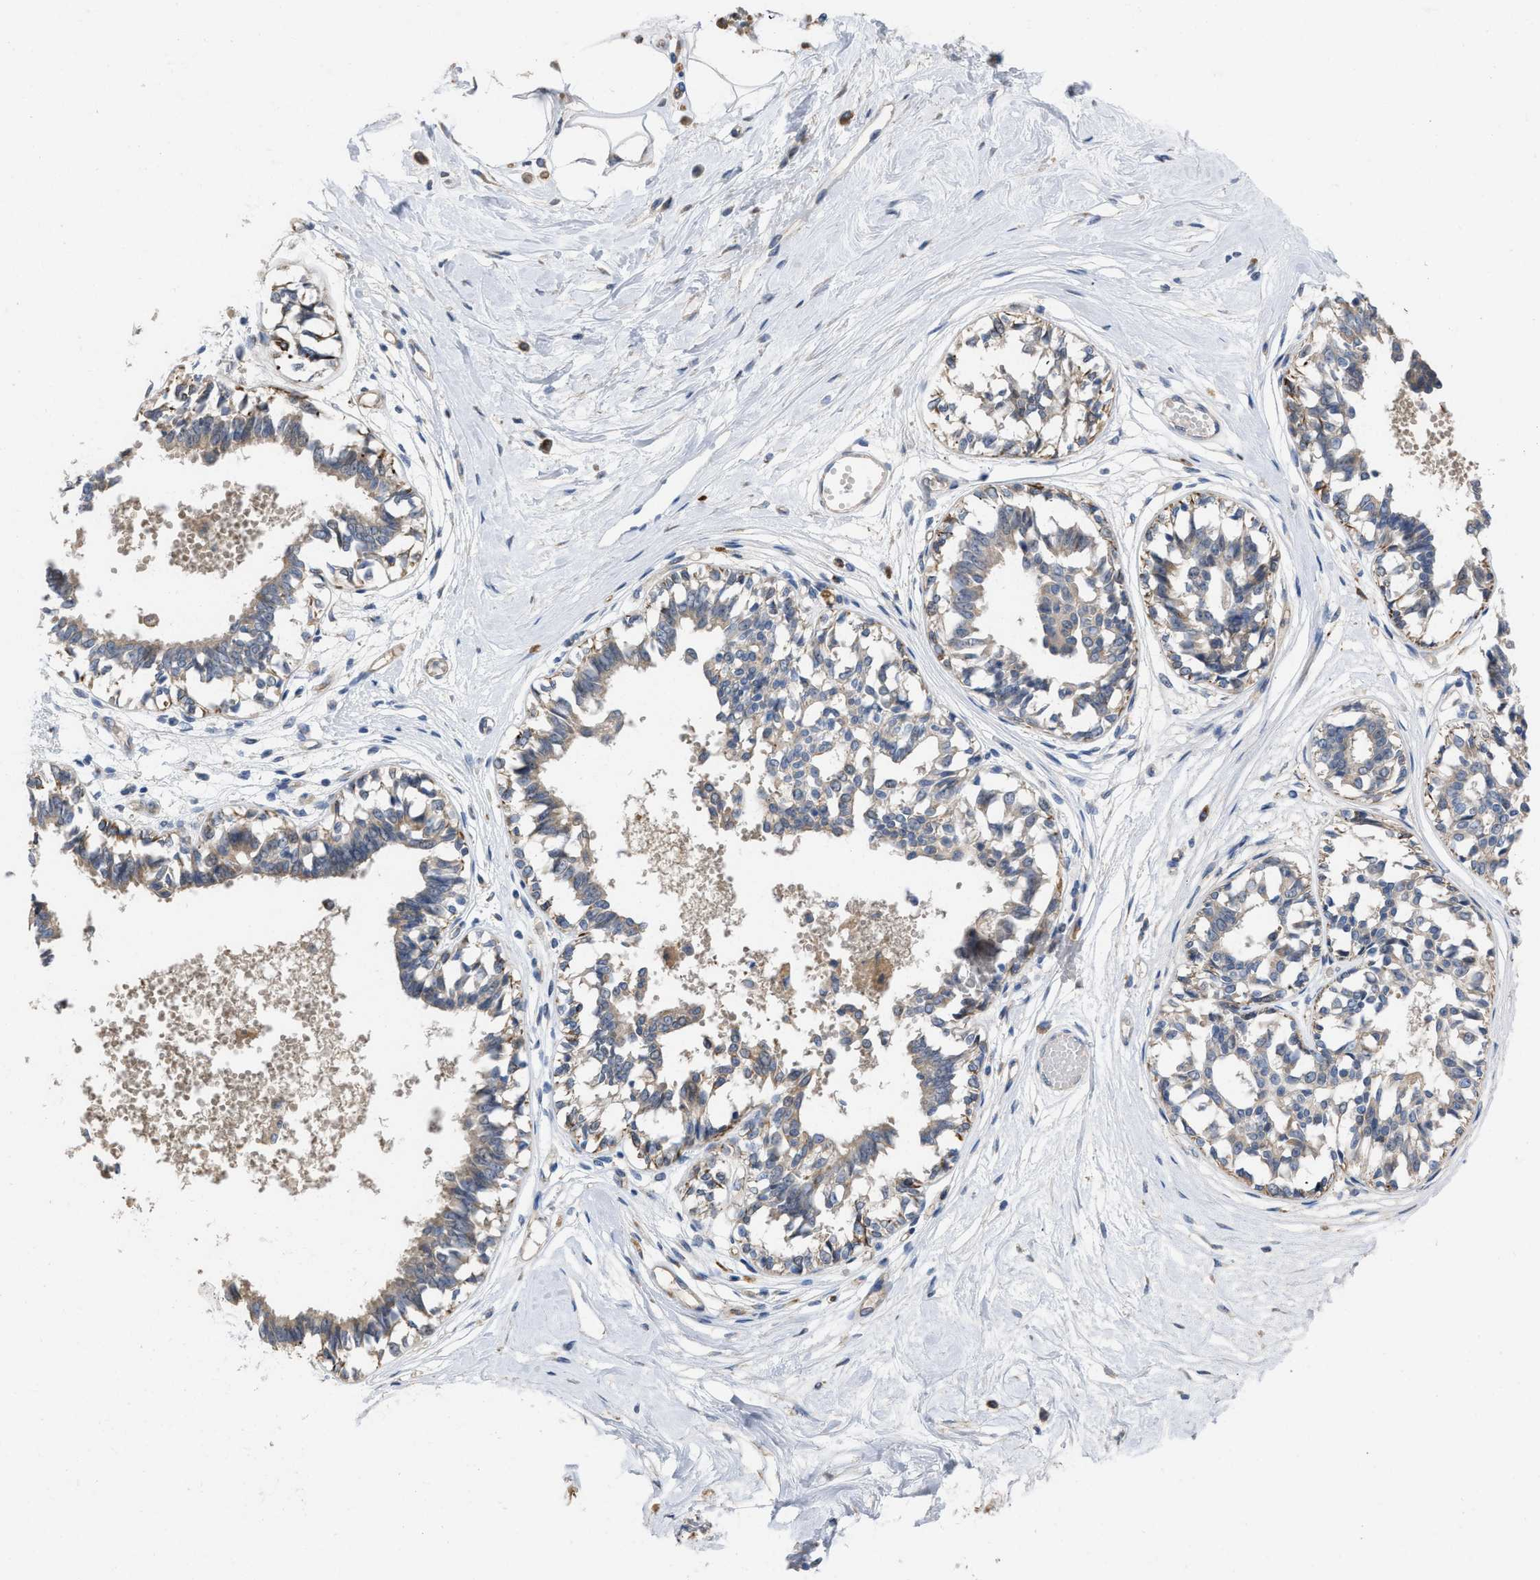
{"staining": {"intensity": "negative", "quantity": "none", "location": "none"}, "tissue": "breast", "cell_type": "Adipocytes", "image_type": "normal", "snomed": [{"axis": "morphology", "description": "Normal tissue, NOS"}, {"axis": "topography", "description": "Breast"}], "caption": "Image shows no protein staining in adipocytes of unremarkable breast.", "gene": "SLC4A11", "patient": {"sex": "female", "age": 45}}